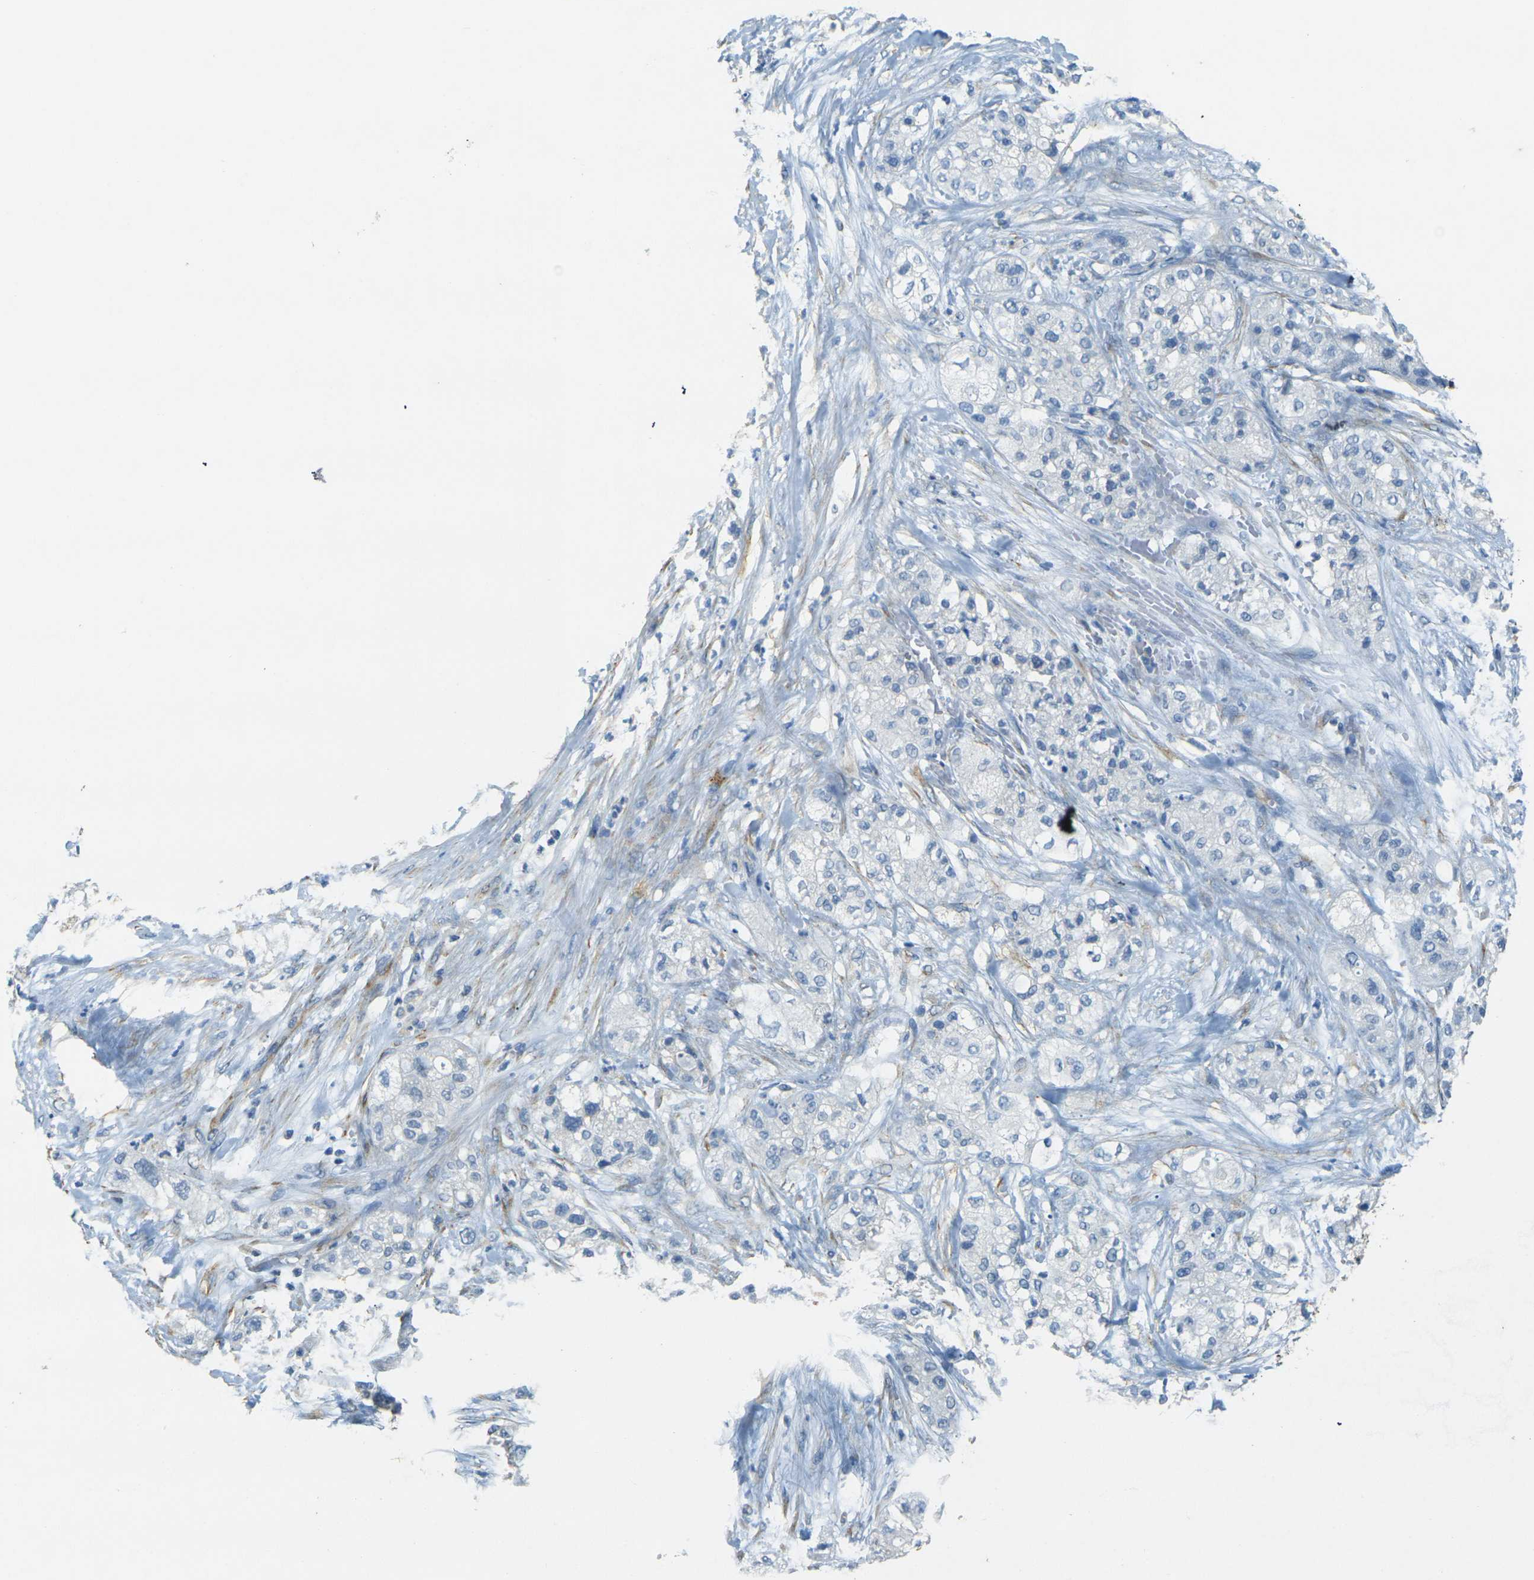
{"staining": {"intensity": "negative", "quantity": "none", "location": "none"}, "tissue": "pancreatic cancer", "cell_type": "Tumor cells", "image_type": "cancer", "snomed": [{"axis": "morphology", "description": "Adenocarcinoma, NOS"}, {"axis": "topography", "description": "Pancreas"}], "caption": "A photomicrograph of human pancreatic adenocarcinoma is negative for staining in tumor cells.", "gene": "SORT1", "patient": {"sex": "female", "age": 78}}